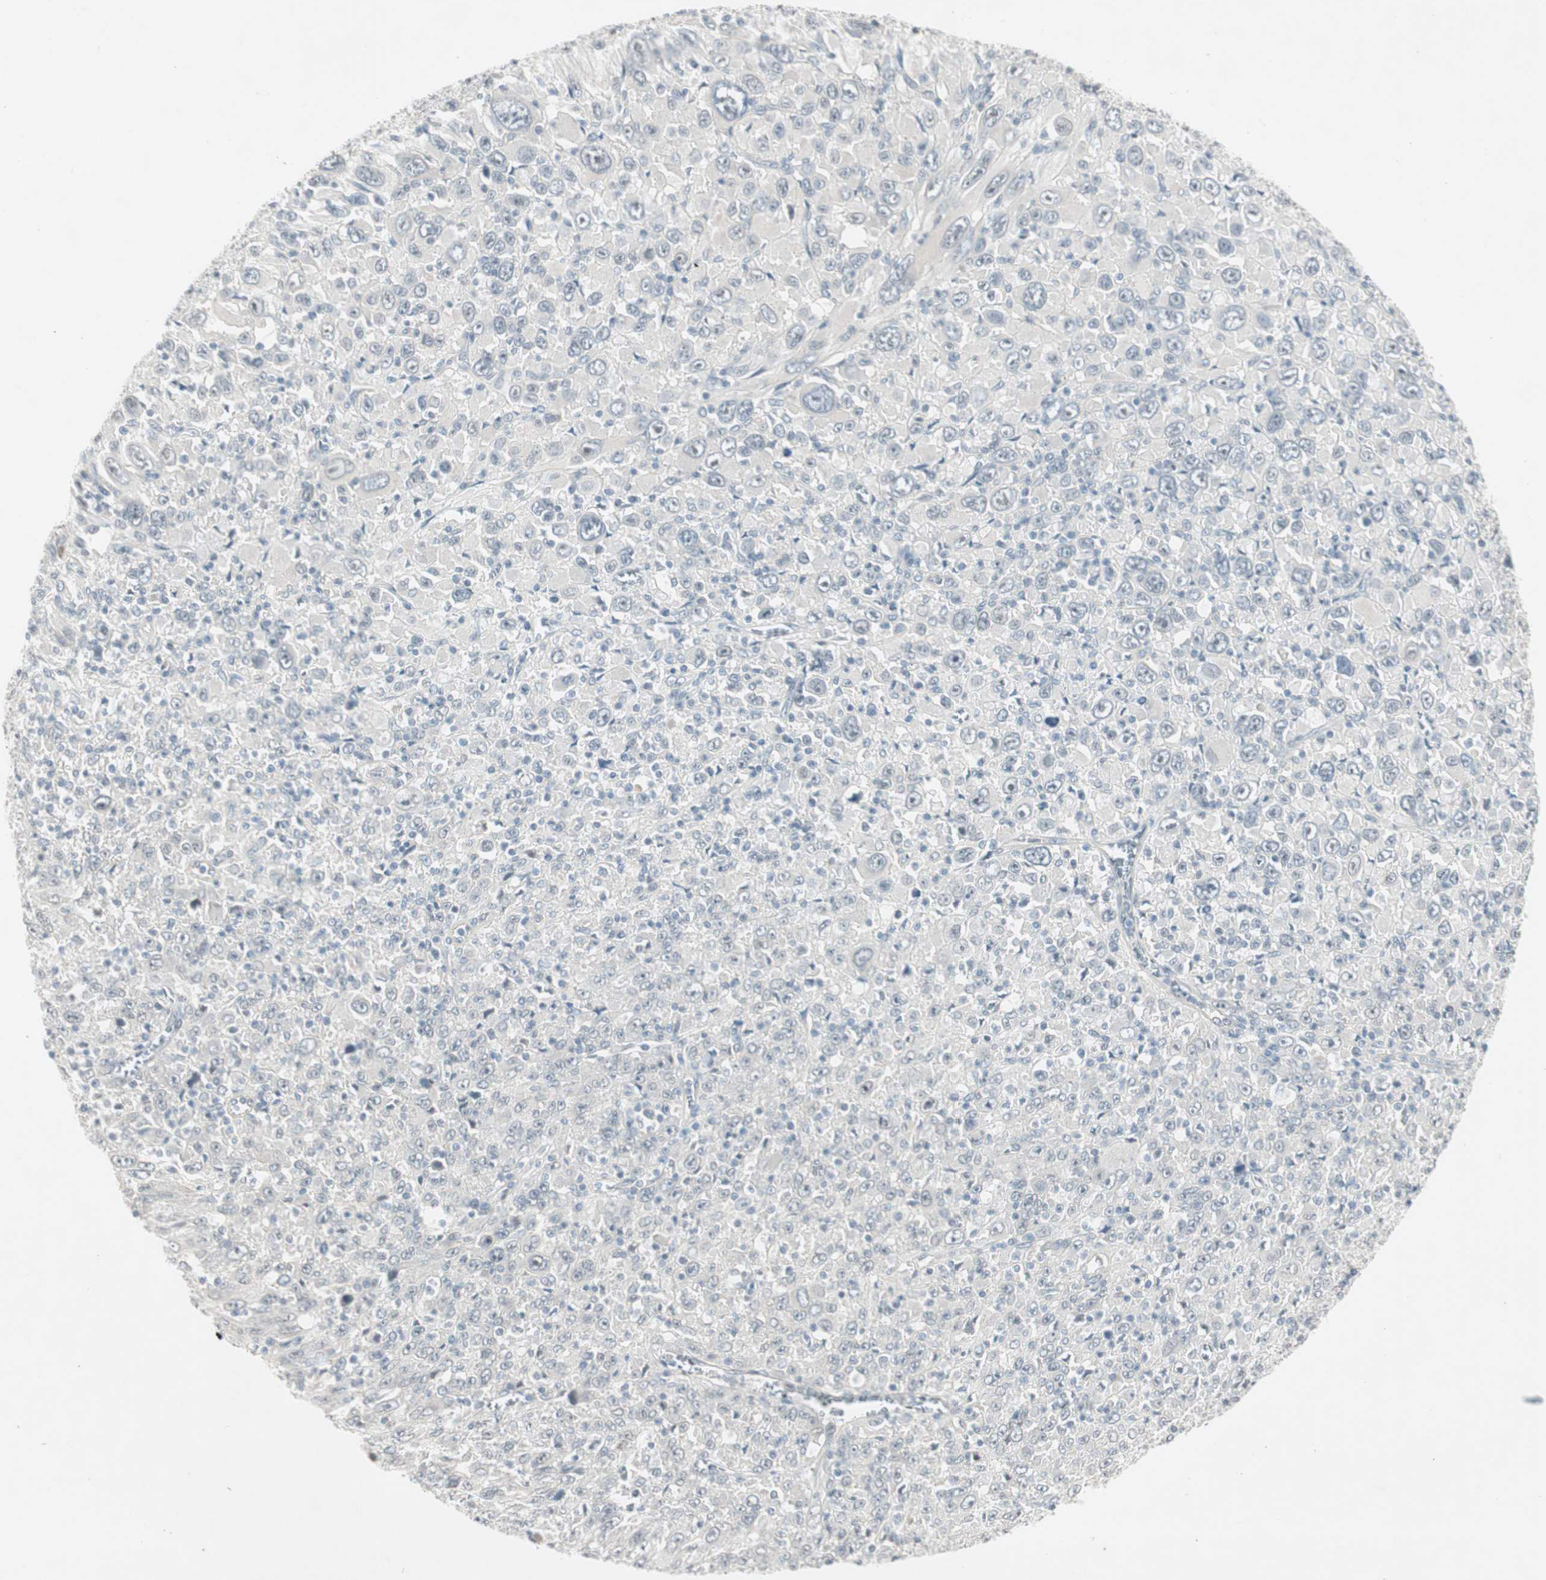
{"staining": {"intensity": "negative", "quantity": "none", "location": "none"}, "tissue": "melanoma", "cell_type": "Tumor cells", "image_type": "cancer", "snomed": [{"axis": "morphology", "description": "Malignant melanoma, Metastatic site"}, {"axis": "topography", "description": "Skin"}], "caption": "This is an immunohistochemistry histopathology image of malignant melanoma (metastatic site). There is no expression in tumor cells.", "gene": "ITGB4", "patient": {"sex": "female", "age": 56}}